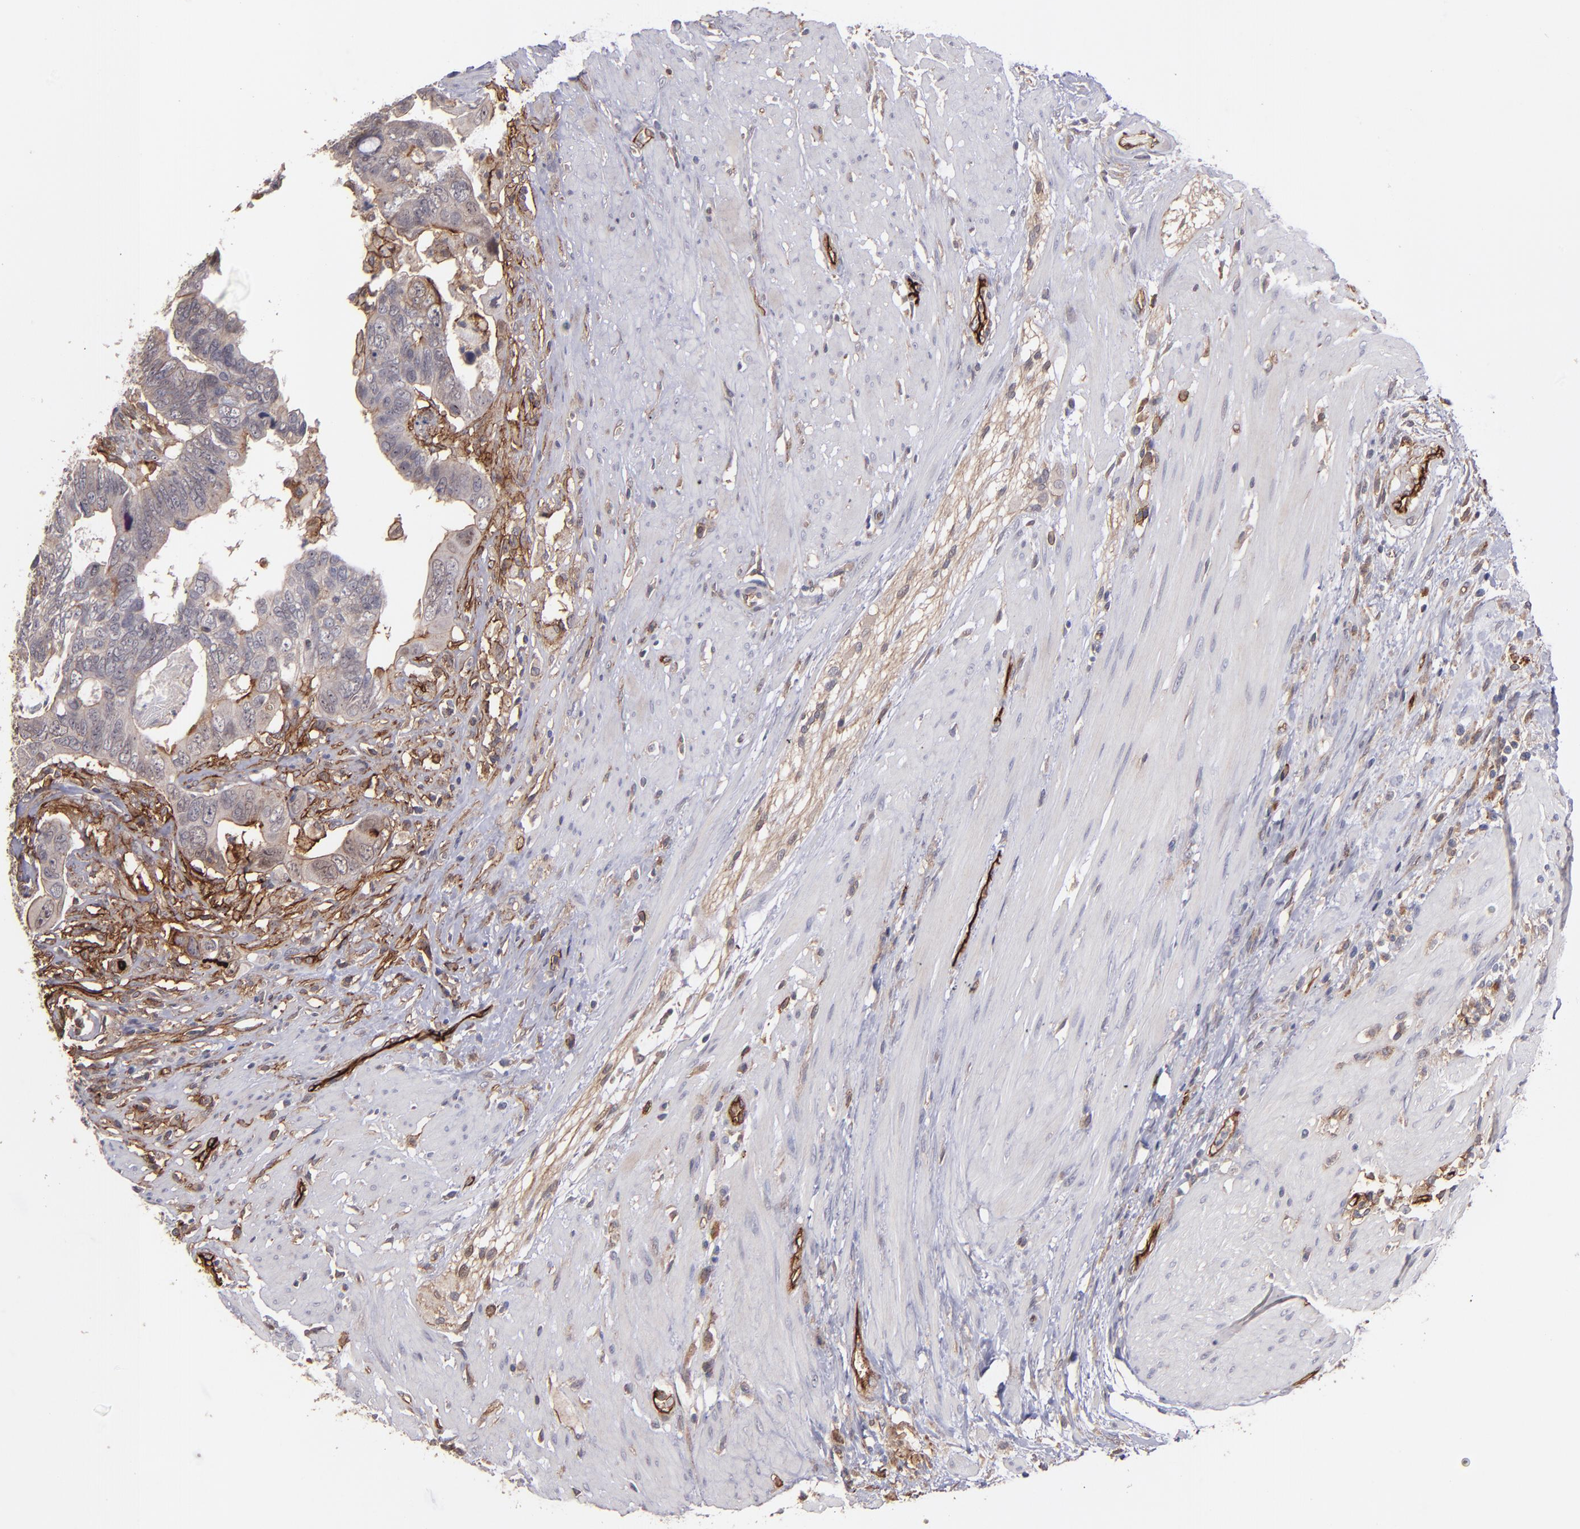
{"staining": {"intensity": "weak", "quantity": "25%-75%", "location": "cytoplasmic/membranous"}, "tissue": "colorectal cancer", "cell_type": "Tumor cells", "image_type": "cancer", "snomed": [{"axis": "morphology", "description": "Adenocarcinoma, NOS"}, {"axis": "topography", "description": "Rectum"}], "caption": "Immunohistochemical staining of colorectal cancer reveals weak cytoplasmic/membranous protein expression in approximately 25%-75% of tumor cells.", "gene": "ICAM1", "patient": {"sex": "male", "age": 53}}